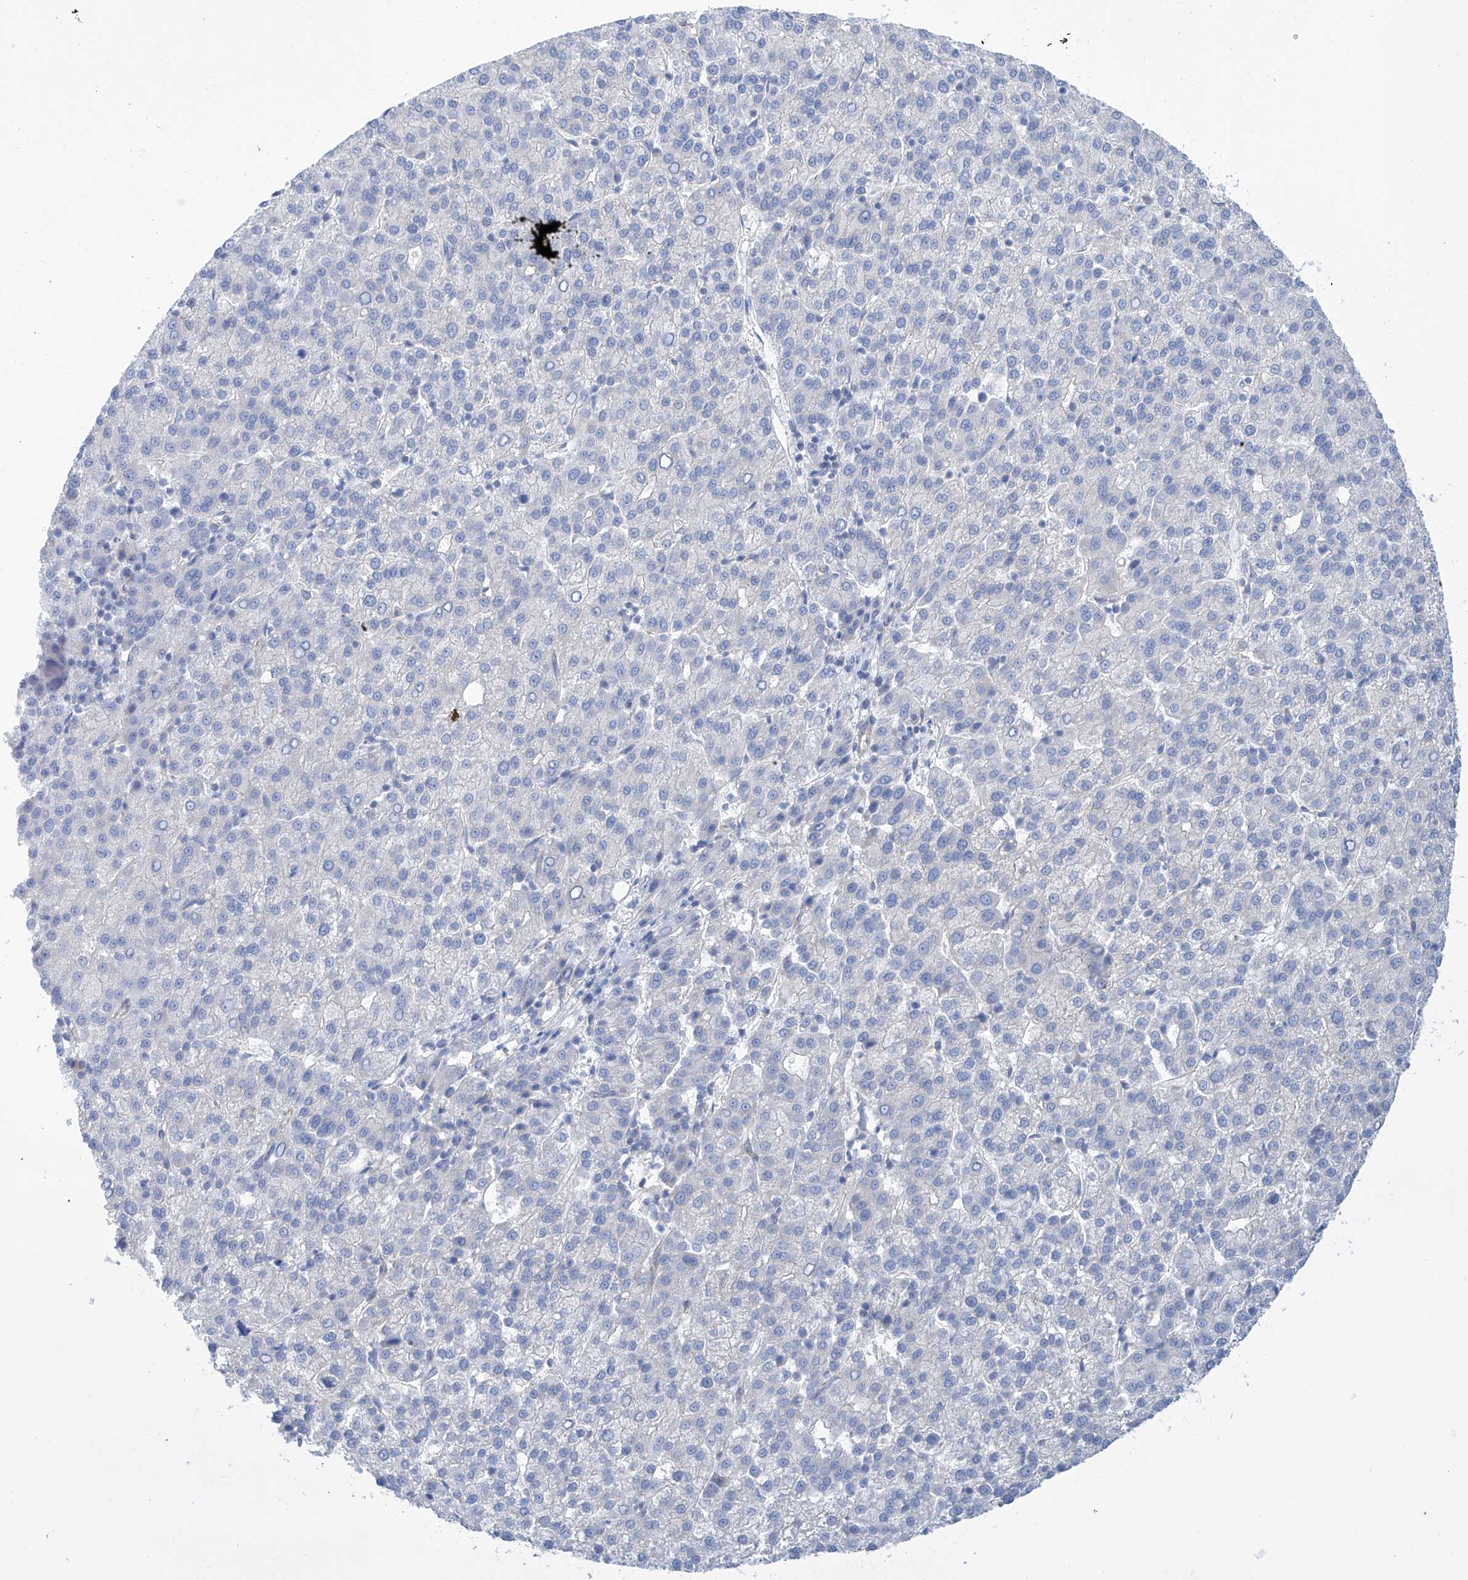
{"staining": {"intensity": "negative", "quantity": "none", "location": "none"}, "tissue": "liver cancer", "cell_type": "Tumor cells", "image_type": "cancer", "snomed": [{"axis": "morphology", "description": "Carcinoma, Hepatocellular, NOS"}, {"axis": "topography", "description": "Liver"}], "caption": "Liver cancer (hepatocellular carcinoma) was stained to show a protein in brown. There is no significant positivity in tumor cells. (Brightfield microscopy of DAB (3,3'-diaminobenzidine) immunohistochemistry at high magnification).", "gene": "TMEM209", "patient": {"sex": "female", "age": 58}}